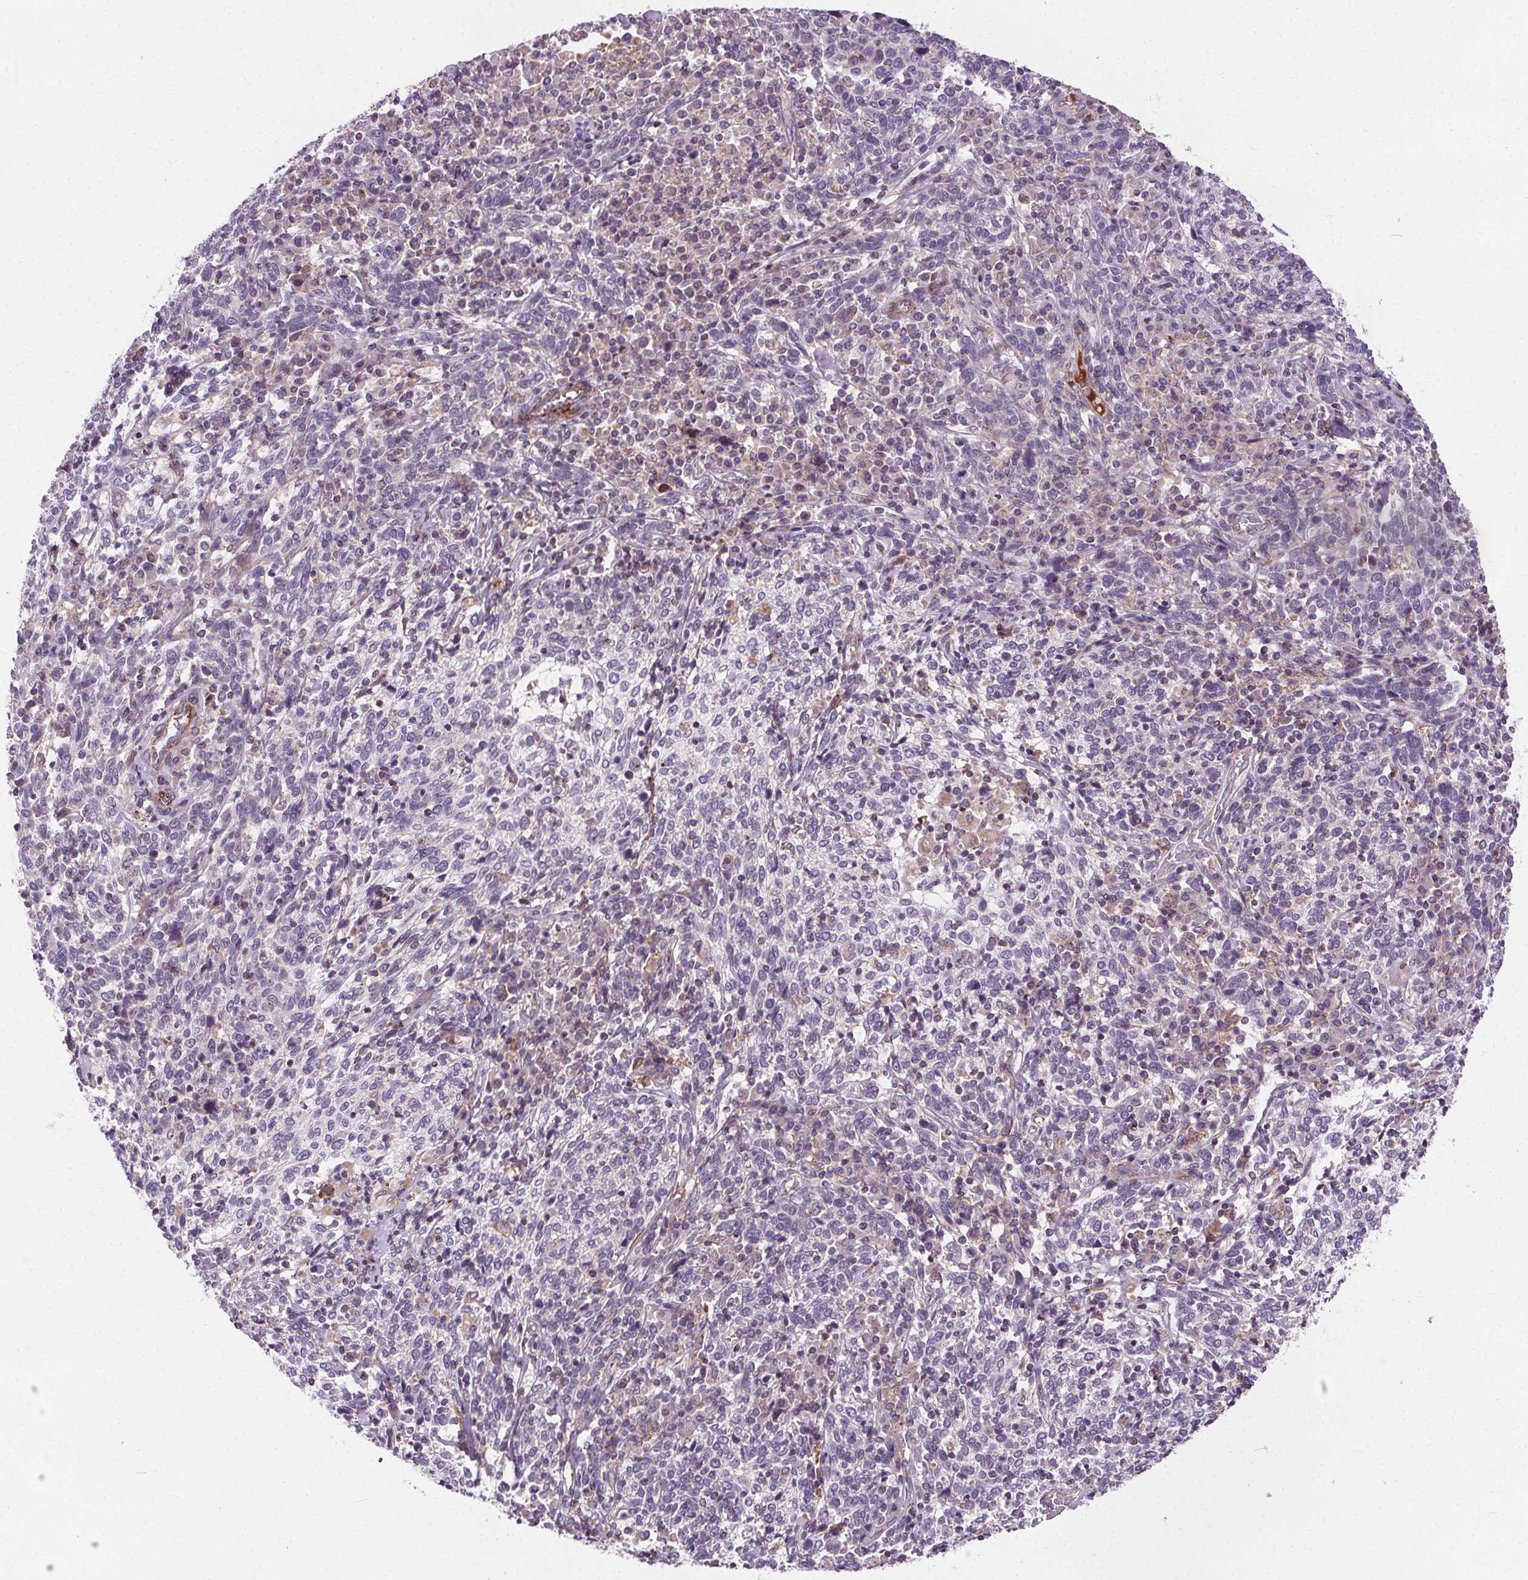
{"staining": {"intensity": "negative", "quantity": "none", "location": "none"}, "tissue": "cervical cancer", "cell_type": "Tumor cells", "image_type": "cancer", "snomed": [{"axis": "morphology", "description": "Squamous cell carcinoma, NOS"}, {"axis": "topography", "description": "Cervix"}], "caption": "An image of human squamous cell carcinoma (cervical) is negative for staining in tumor cells. Nuclei are stained in blue.", "gene": "GOLT1B", "patient": {"sex": "female", "age": 46}}